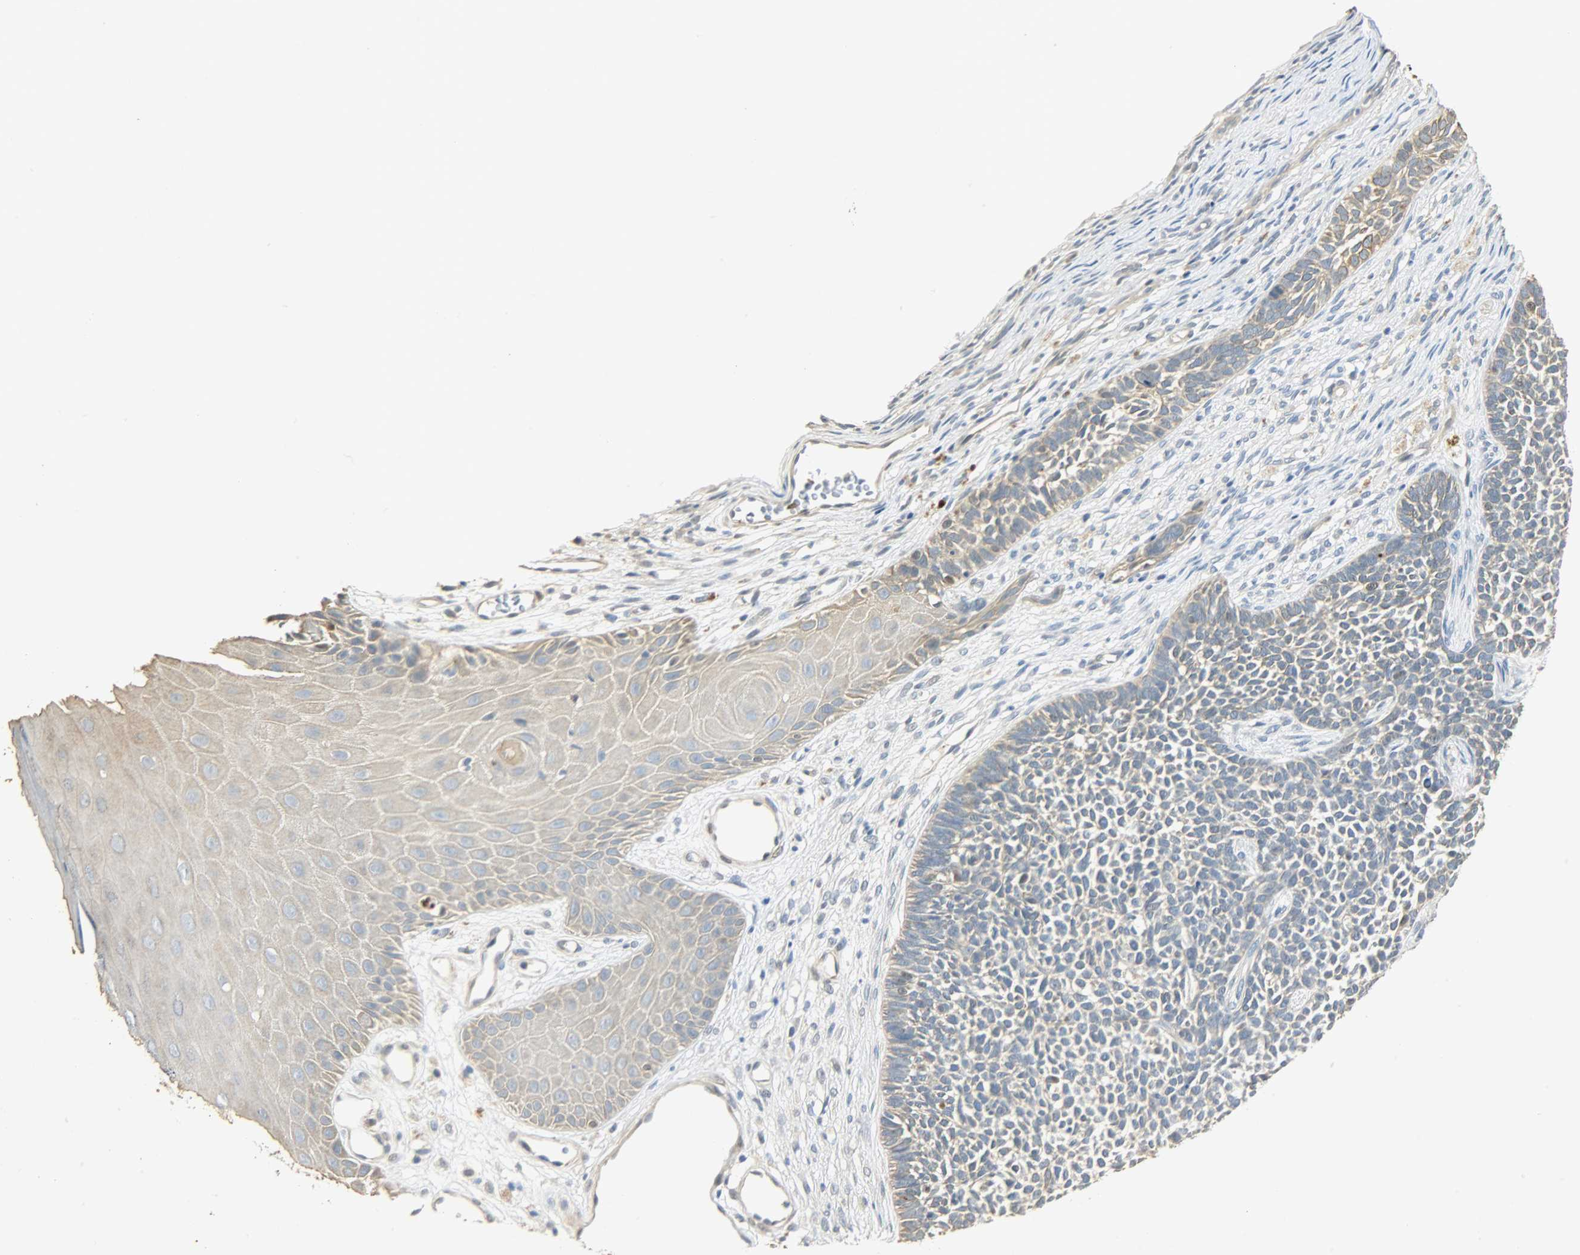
{"staining": {"intensity": "weak", "quantity": "25%-75%", "location": "cytoplasmic/membranous"}, "tissue": "skin cancer", "cell_type": "Tumor cells", "image_type": "cancer", "snomed": [{"axis": "morphology", "description": "Basal cell carcinoma"}, {"axis": "topography", "description": "Skin"}], "caption": "Weak cytoplasmic/membranous staining is seen in approximately 25%-75% of tumor cells in basal cell carcinoma (skin).", "gene": "USP13", "patient": {"sex": "female", "age": 84}}